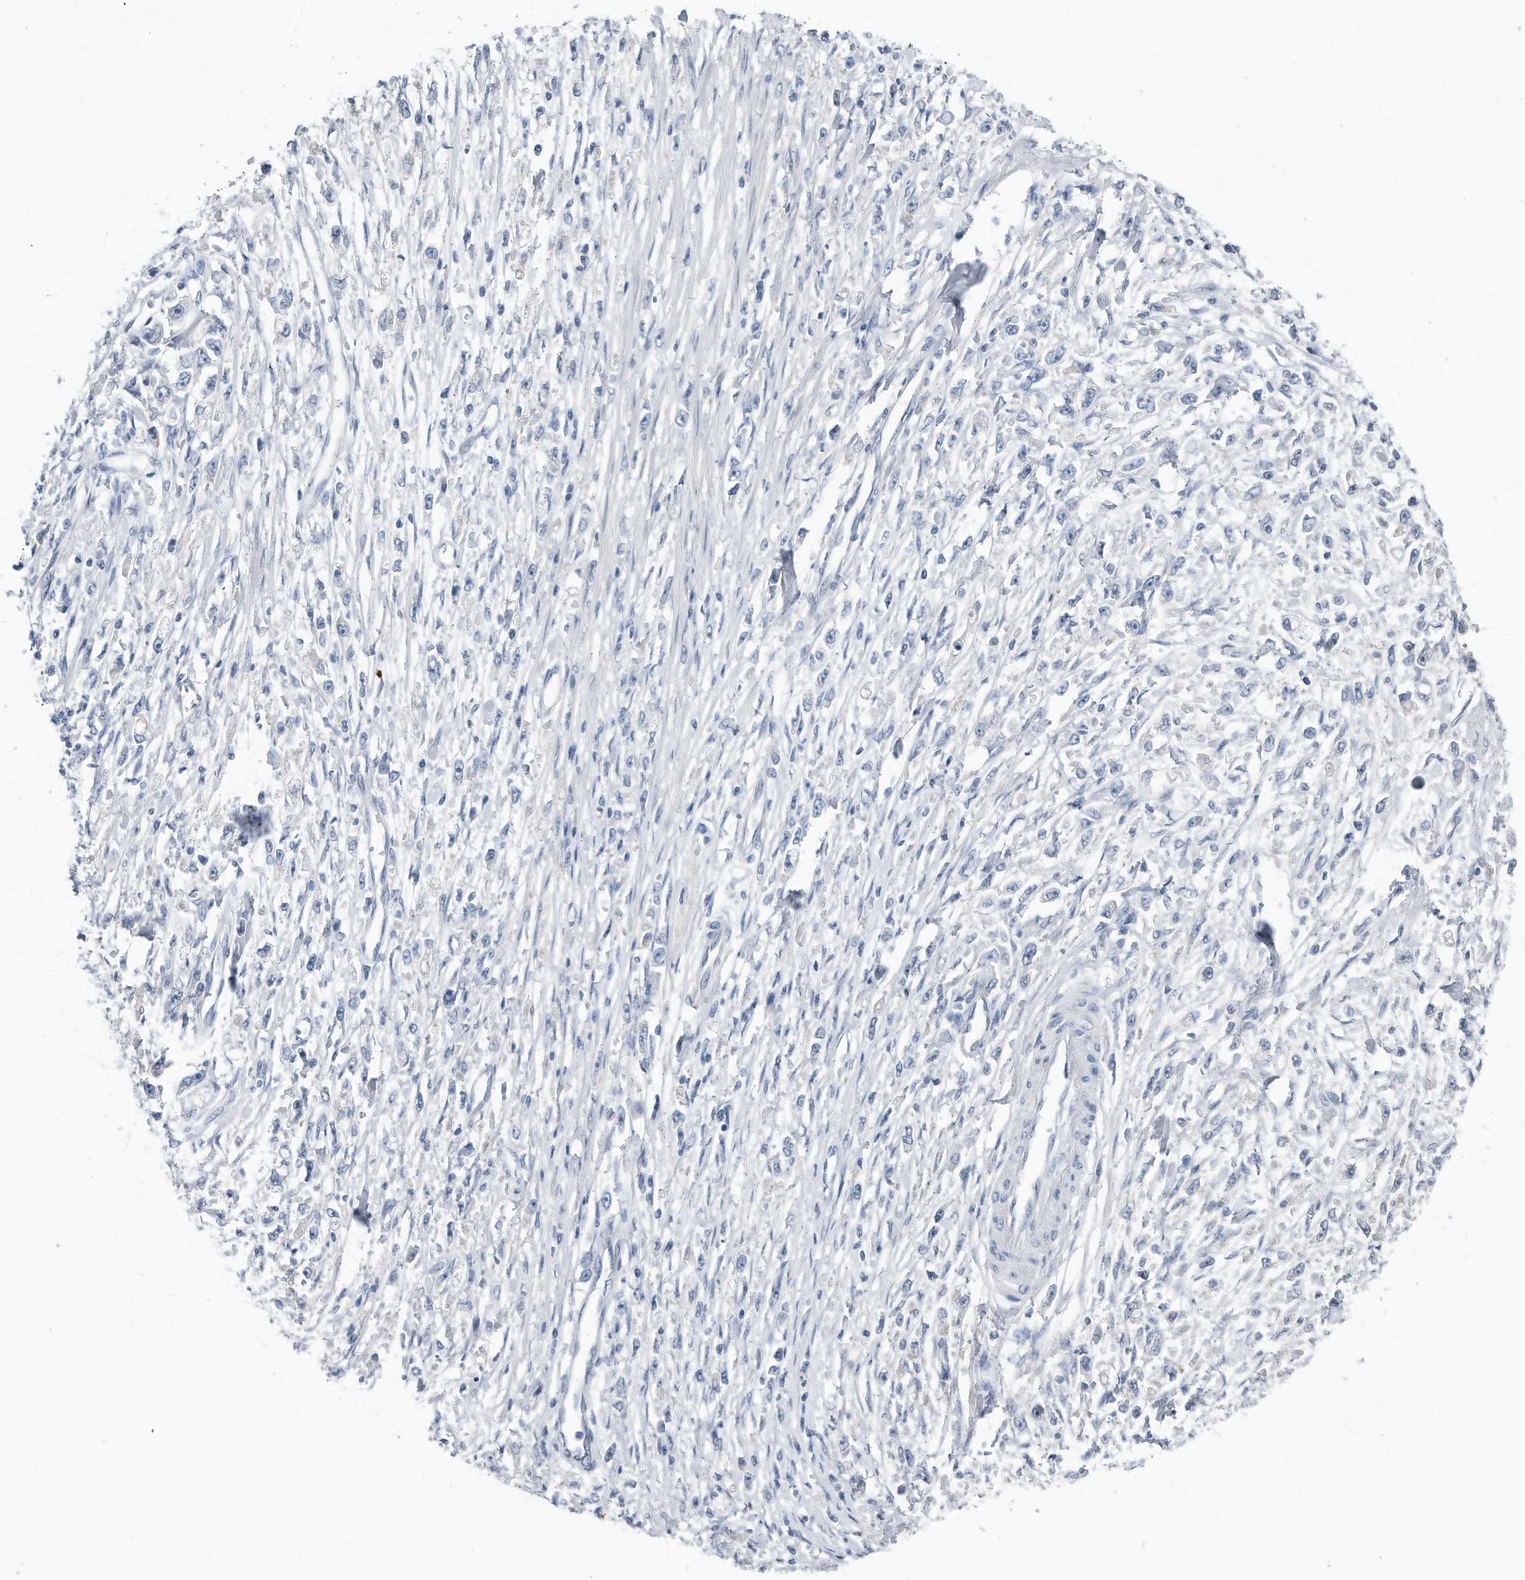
{"staining": {"intensity": "negative", "quantity": "none", "location": "none"}, "tissue": "stomach cancer", "cell_type": "Tumor cells", "image_type": "cancer", "snomed": [{"axis": "morphology", "description": "Adenocarcinoma, NOS"}, {"axis": "topography", "description": "Stomach"}], "caption": "Immunohistochemistry photomicrograph of stomach adenocarcinoma stained for a protein (brown), which reveals no staining in tumor cells. The staining was performed using DAB to visualize the protein expression in brown, while the nuclei were stained in blue with hematoxylin (Magnification: 20x).", "gene": "YRDC", "patient": {"sex": "female", "age": 59}}